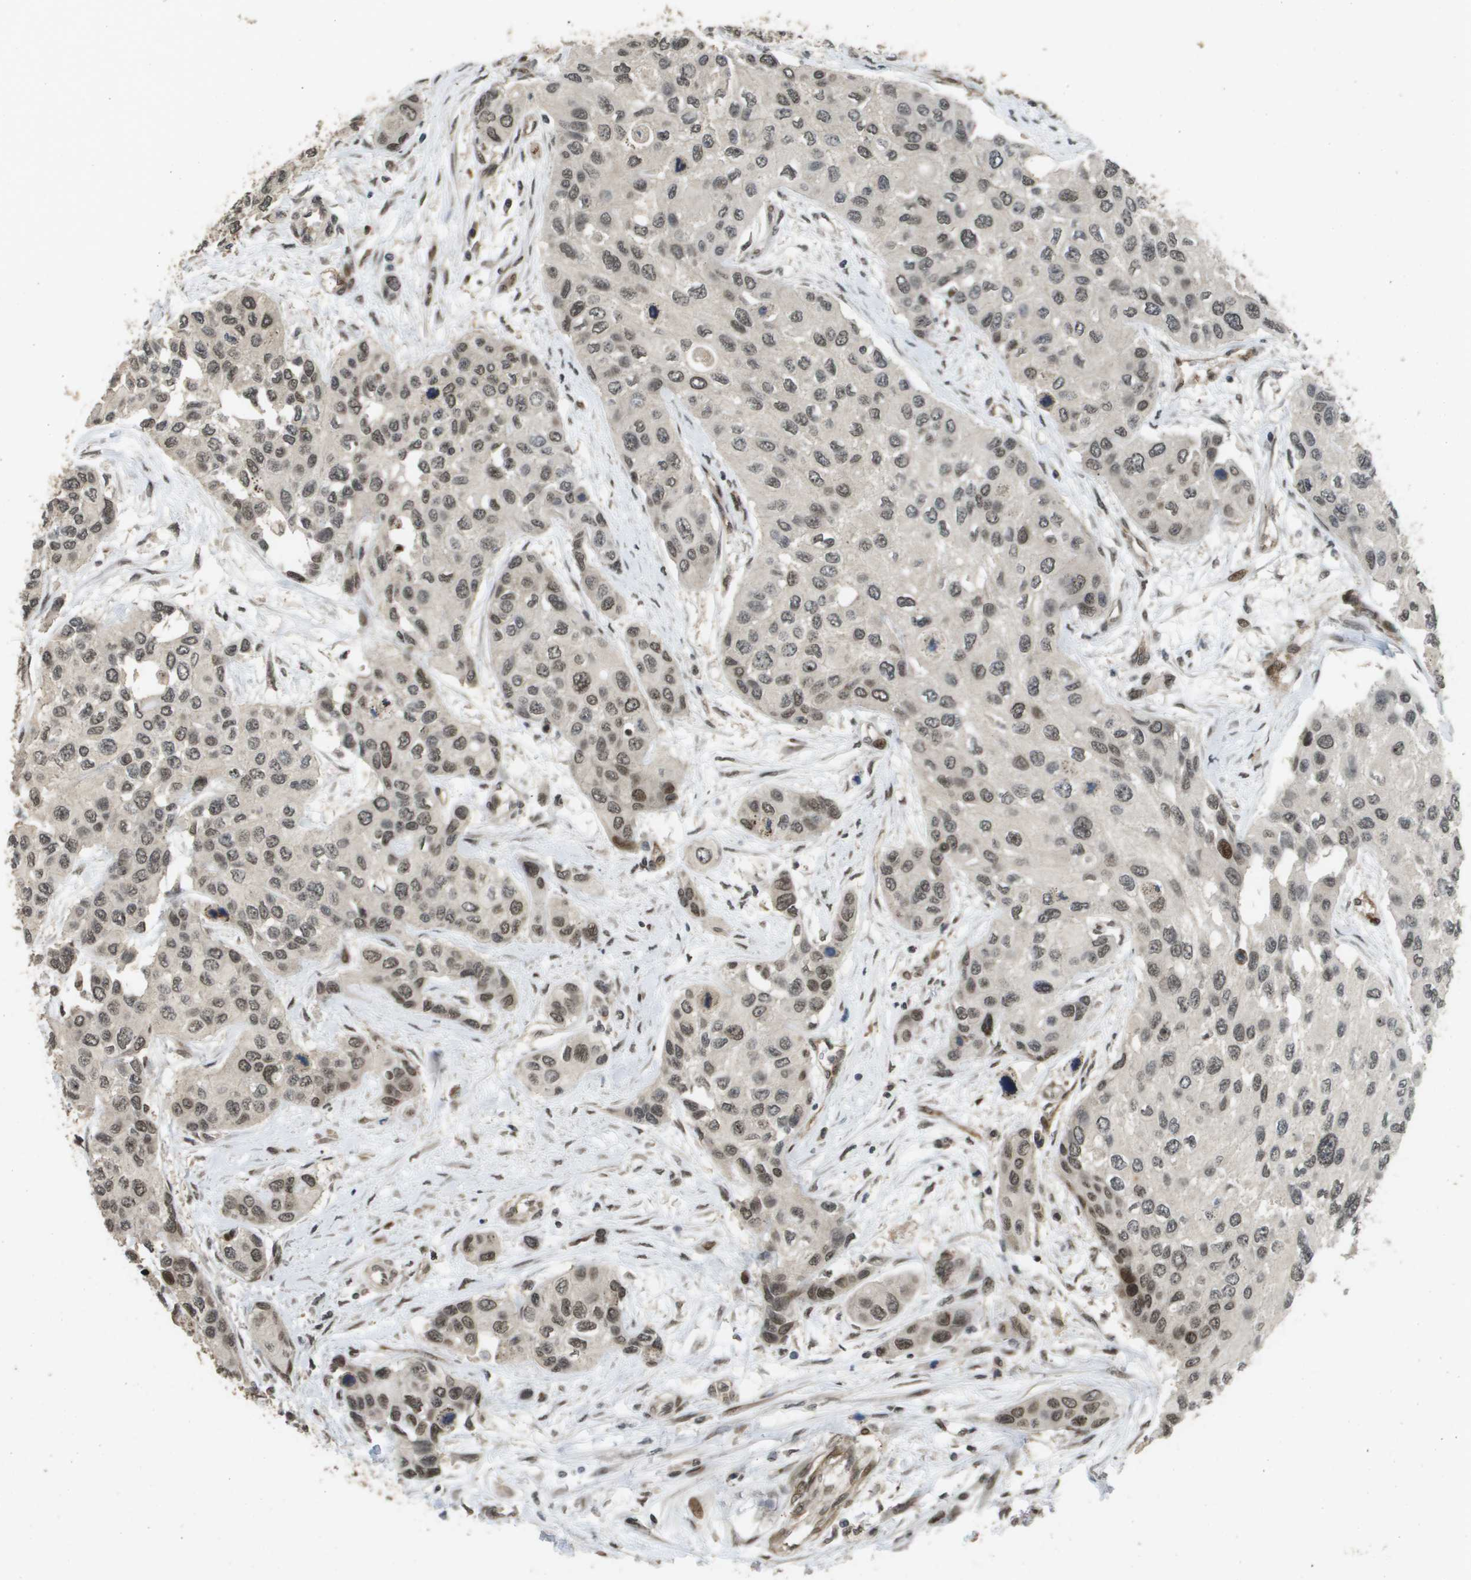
{"staining": {"intensity": "weak", "quantity": ">75%", "location": "nuclear"}, "tissue": "urothelial cancer", "cell_type": "Tumor cells", "image_type": "cancer", "snomed": [{"axis": "morphology", "description": "Urothelial carcinoma, High grade"}, {"axis": "topography", "description": "Urinary bladder"}], "caption": "The histopathology image reveals a brown stain indicating the presence of a protein in the nuclear of tumor cells in high-grade urothelial carcinoma. (Stains: DAB (3,3'-diaminobenzidine) in brown, nuclei in blue, Microscopy: brightfield microscopy at high magnification).", "gene": "KAT5", "patient": {"sex": "female", "age": 56}}